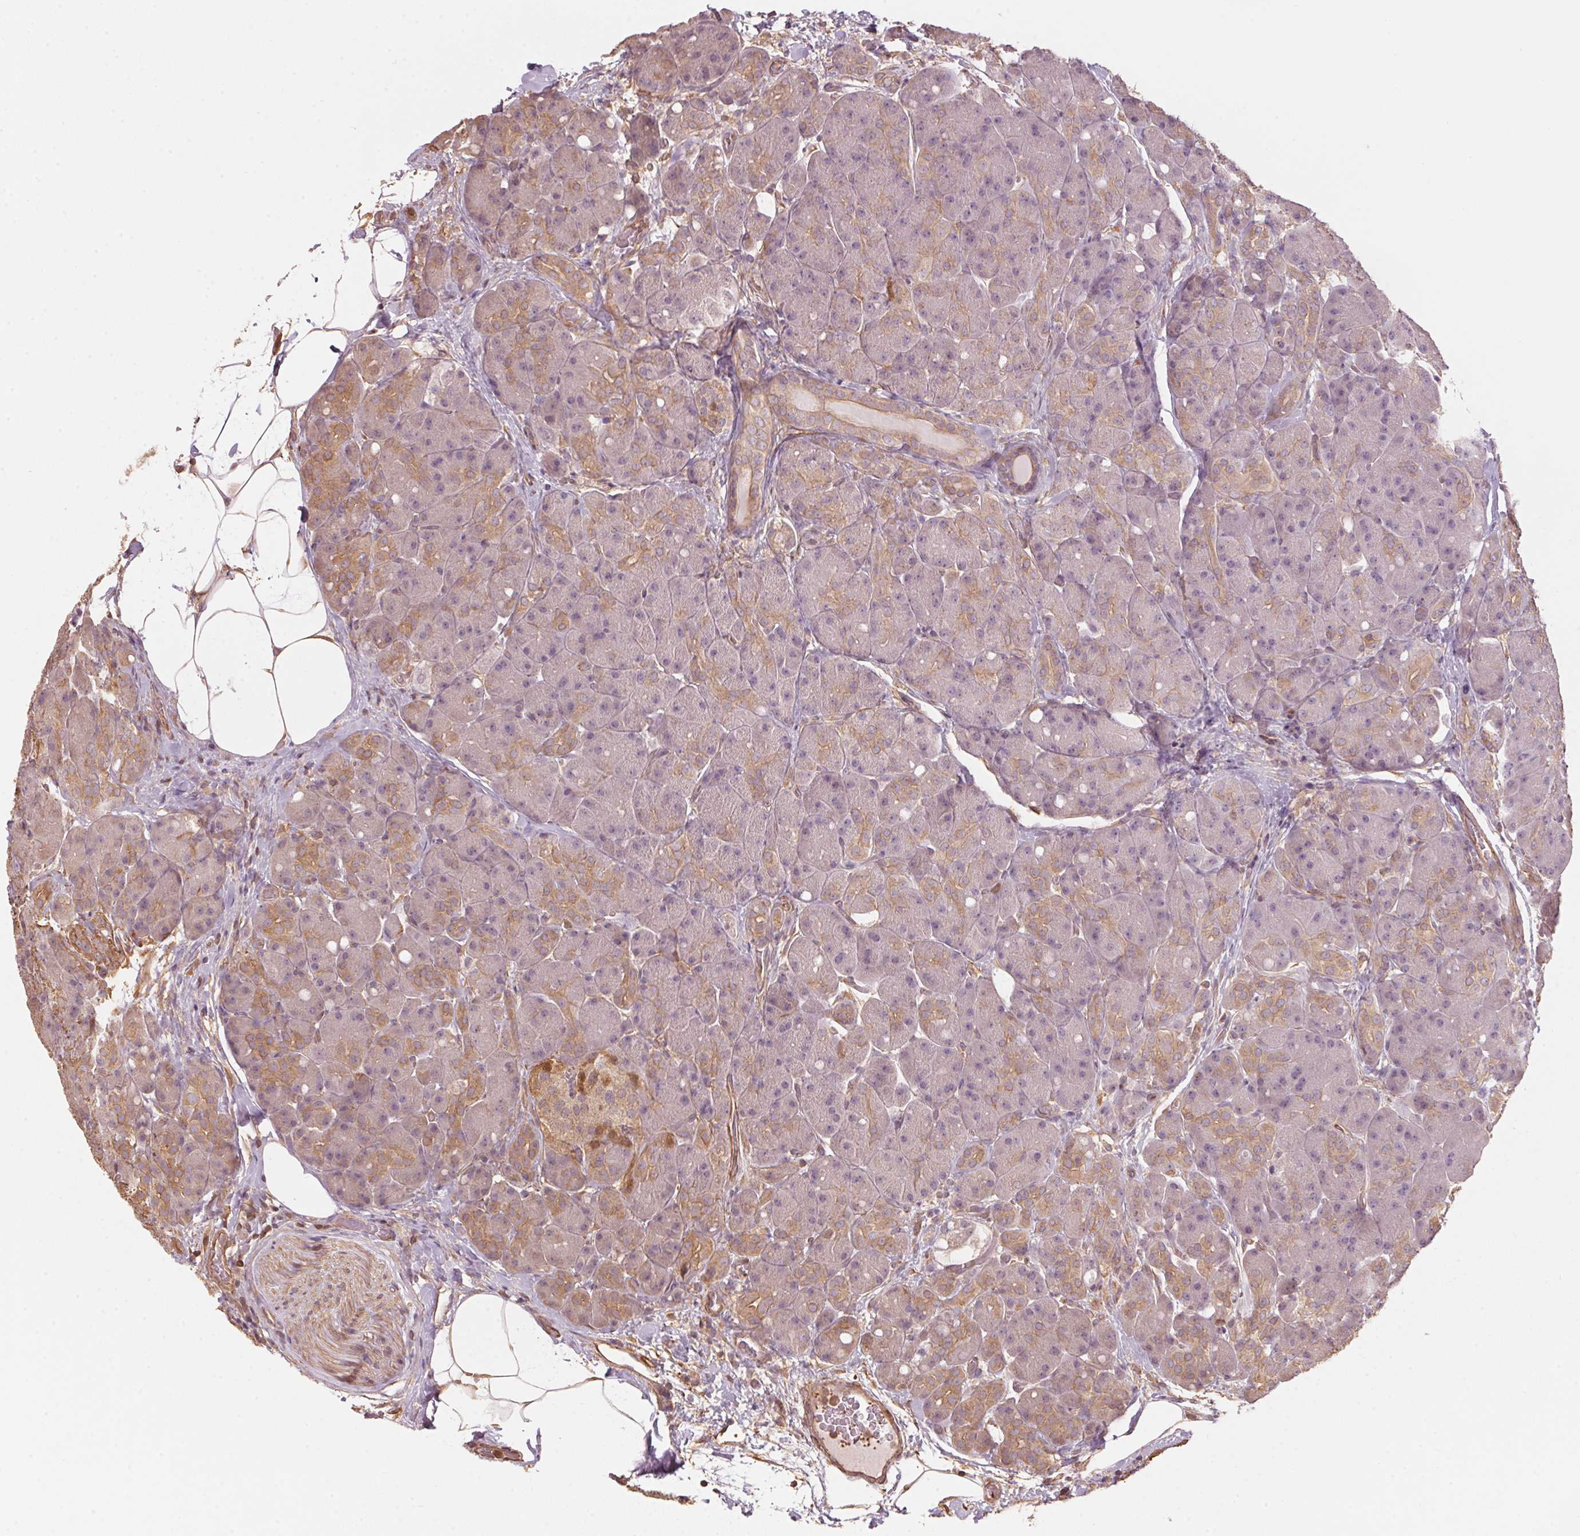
{"staining": {"intensity": "weak", "quantity": "25%-75%", "location": "cytoplasmic/membranous"}, "tissue": "pancreas", "cell_type": "Exocrine glandular cells", "image_type": "normal", "snomed": [{"axis": "morphology", "description": "Normal tissue, NOS"}, {"axis": "topography", "description": "Pancreas"}], "caption": "High-magnification brightfield microscopy of normal pancreas stained with DAB (brown) and counterstained with hematoxylin (blue). exocrine glandular cells exhibit weak cytoplasmic/membranous positivity is present in about25%-75% of cells.", "gene": "QDPR", "patient": {"sex": "male", "age": 55}}